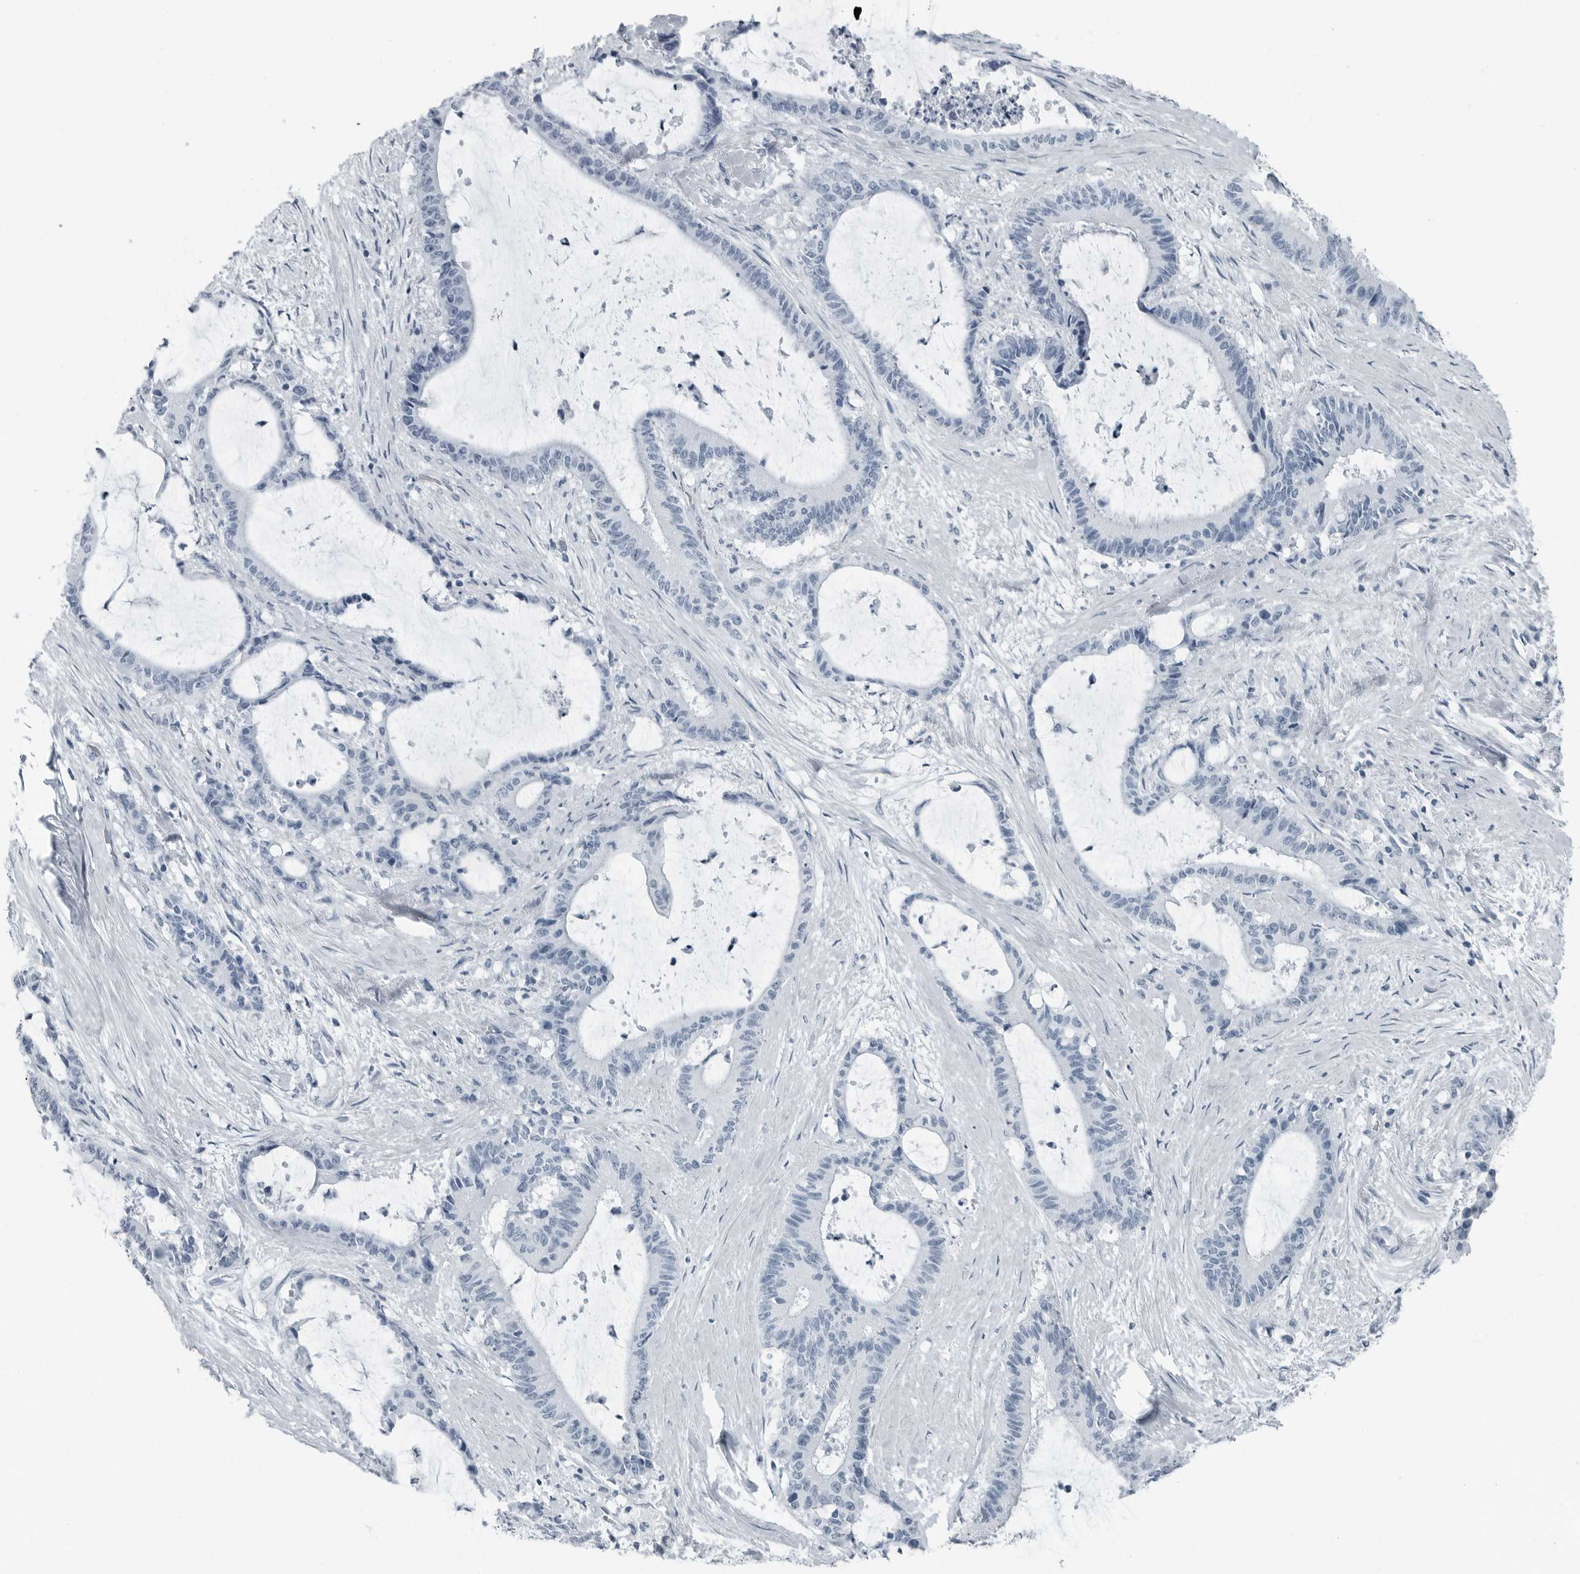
{"staining": {"intensity": "negative", "quantity": "none", "location": "none"}, "tissue": "liver cancer", "cell_type": "Tumor cells", "image_type": "cancer", "snomed": [{"axis": "morphology", "description": "Normal tissue, NOS"}, {"axis": "morphology", "description": "Cholangiocarcinoma"}, {"axis": "topography", "description": "Liver"}, {"axis": "topography", "description": "Peripheral nerve tissue"}], "caption": "Photomicrograph shows no significant protein expression in tumor cells of liver cholangiocarcinoma.", "gene": "FABP6", "patient": {"sex": "female", "age": 73}}